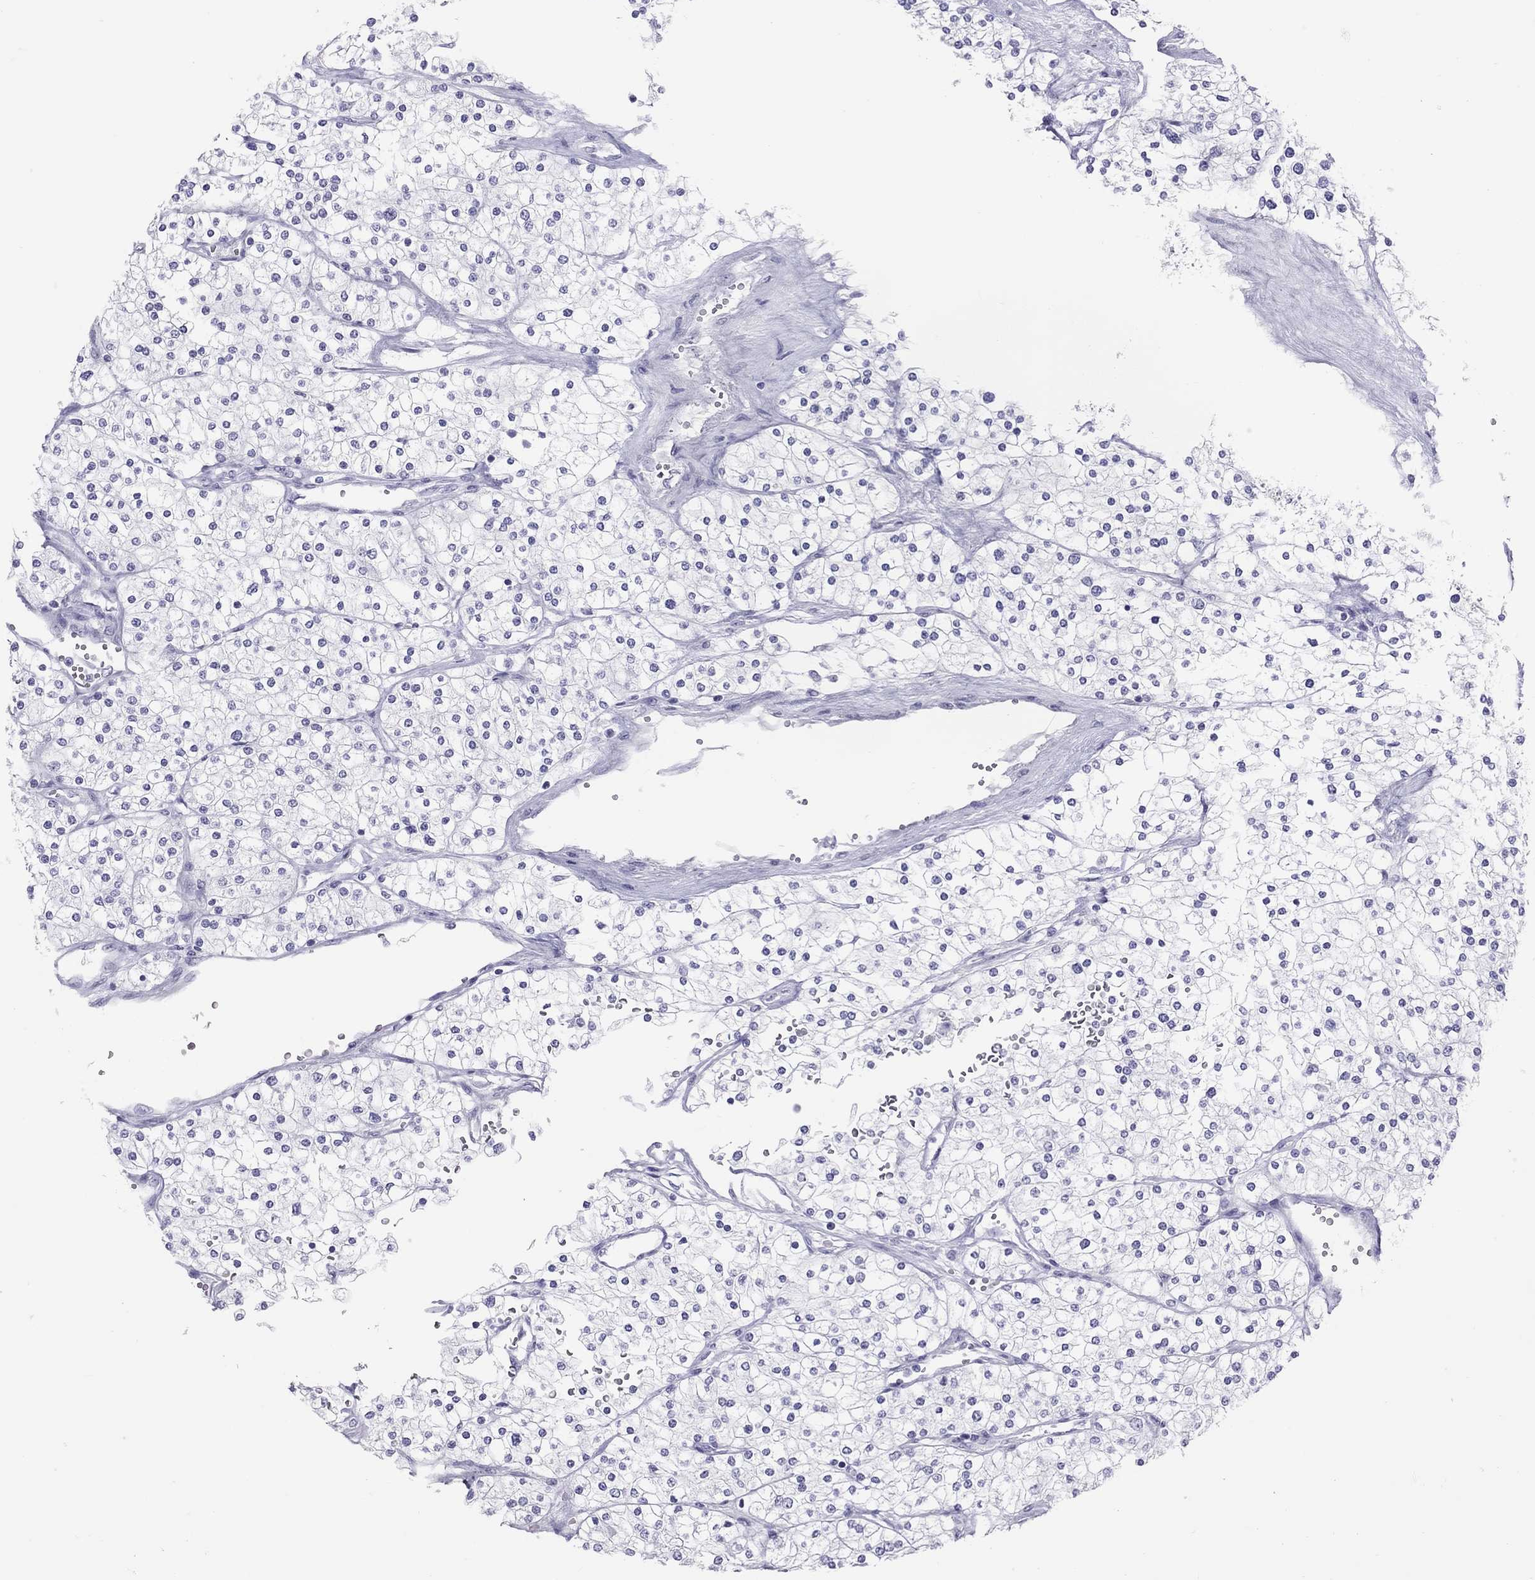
{"staining": {"intensity": "negative", "quantity": "none", "location": "none"}, "tissue": "renal cancer", "cell_type": "Tumor cells", "image_type": "cancer", "snomed": [{"axis": "morphology", "description": "Adenocarcinoma, NOS"}, {"axis": "topography", "description": "Kidney"}], "caption": "Tumor cells show no significant expression in renal cancer.", "gene": "JHY", "patient": {"sex": "male", "age": 80}}